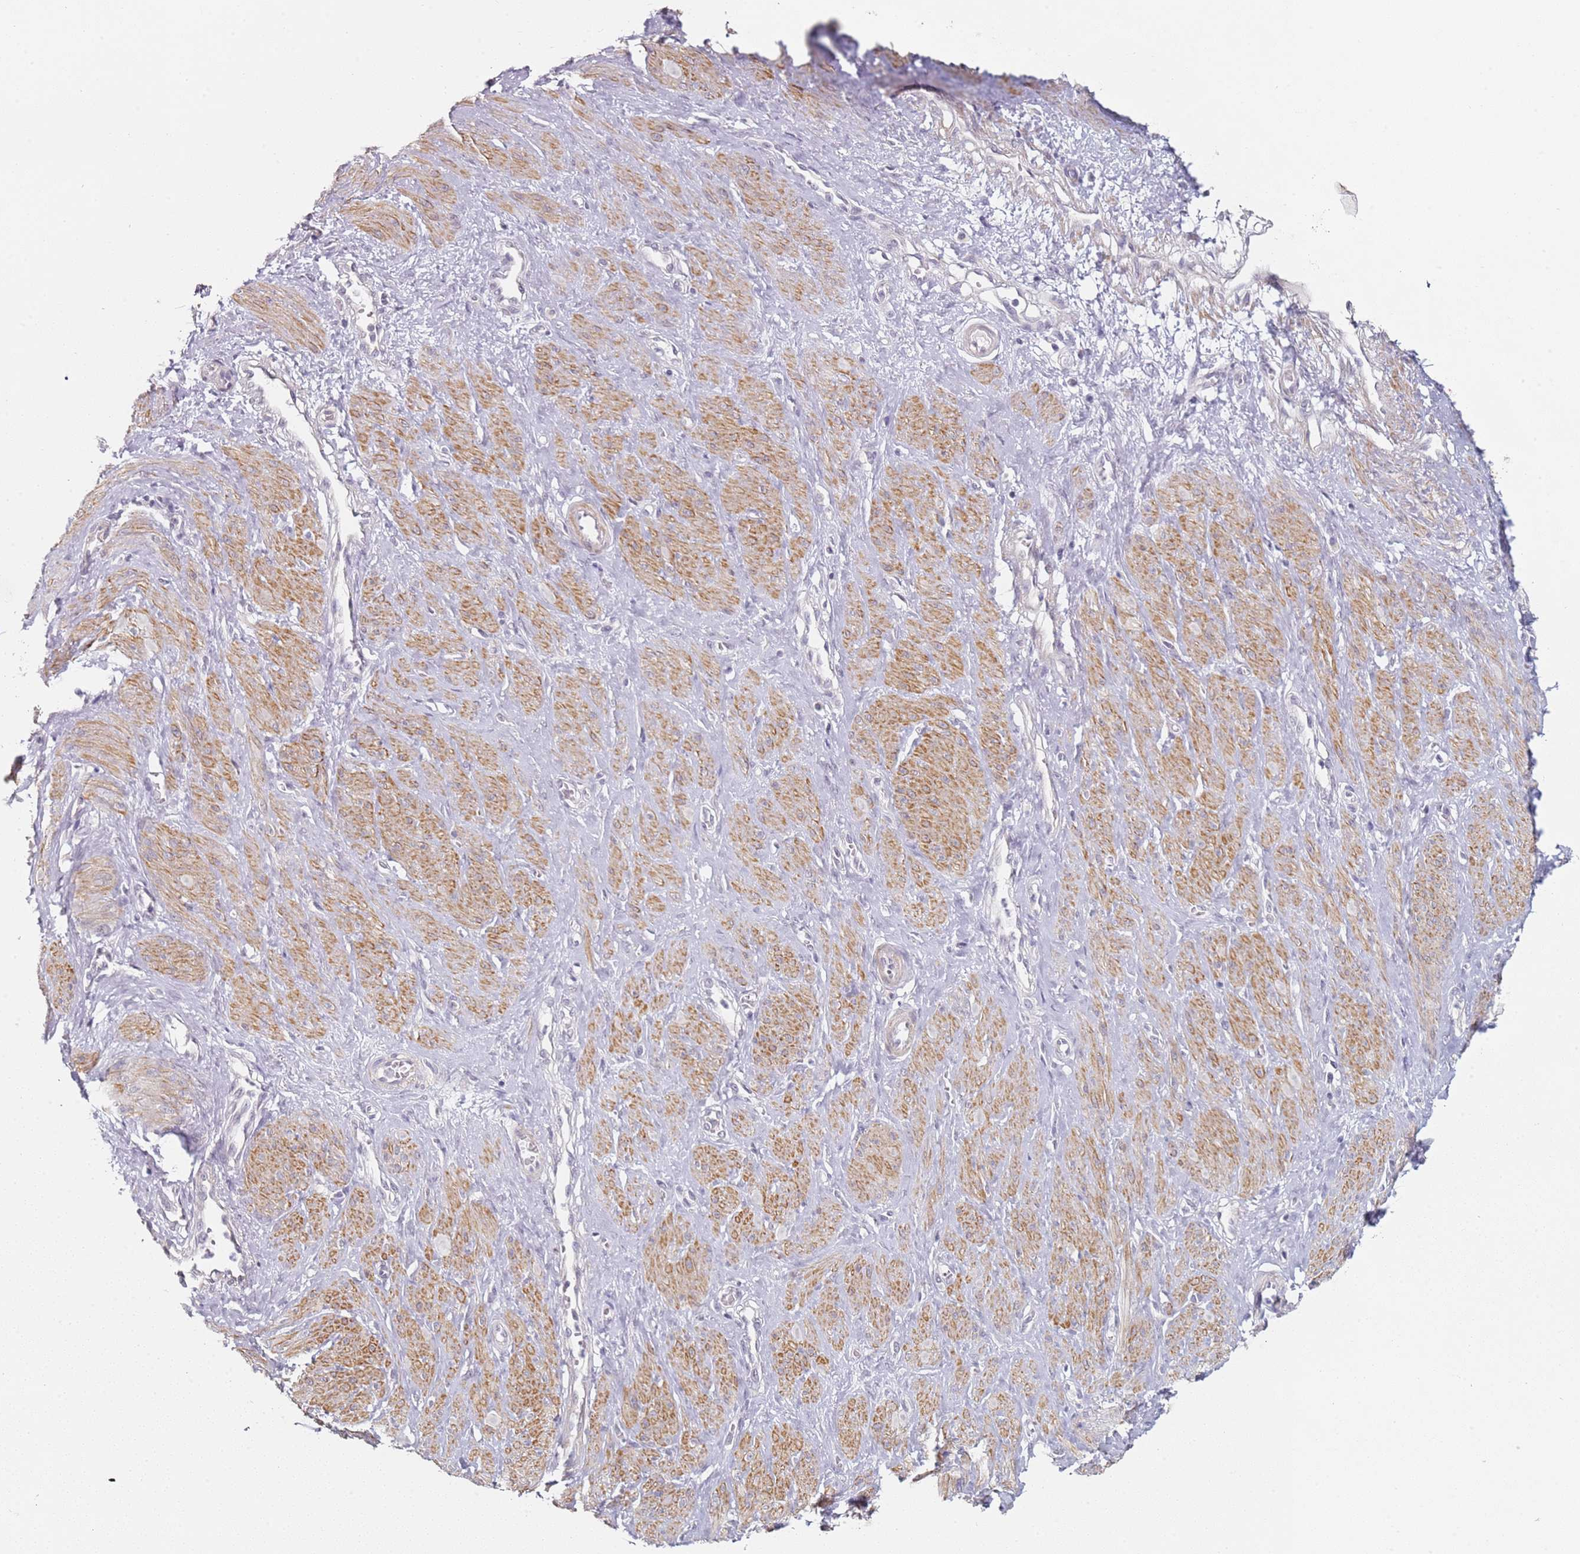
{"staining": {"intensity": "moderate", "quantity": "25%-75%", "location": "cytoplasmic/membranous"}, "tissue": "smooth muscle", "cell_type": "Smooth muscle cells", "image_type": "normal", "snomed": [{"axis": "morphology", "description": "Normal tissue, NOS"}, {"axis": "topography", "description": "Smooth muscle"}, {"axis": "topography", "description": "Uterus"}], "caption": "Unremarkable smooth muscle was stained to show a protein in brown. There is medium levels of moderate cytoplasmic/membranous staining in approximately 25%-75% of smooth muscle cells.", "gene": "DNAH11", "patient": {"sex": "female", "age": 39}}